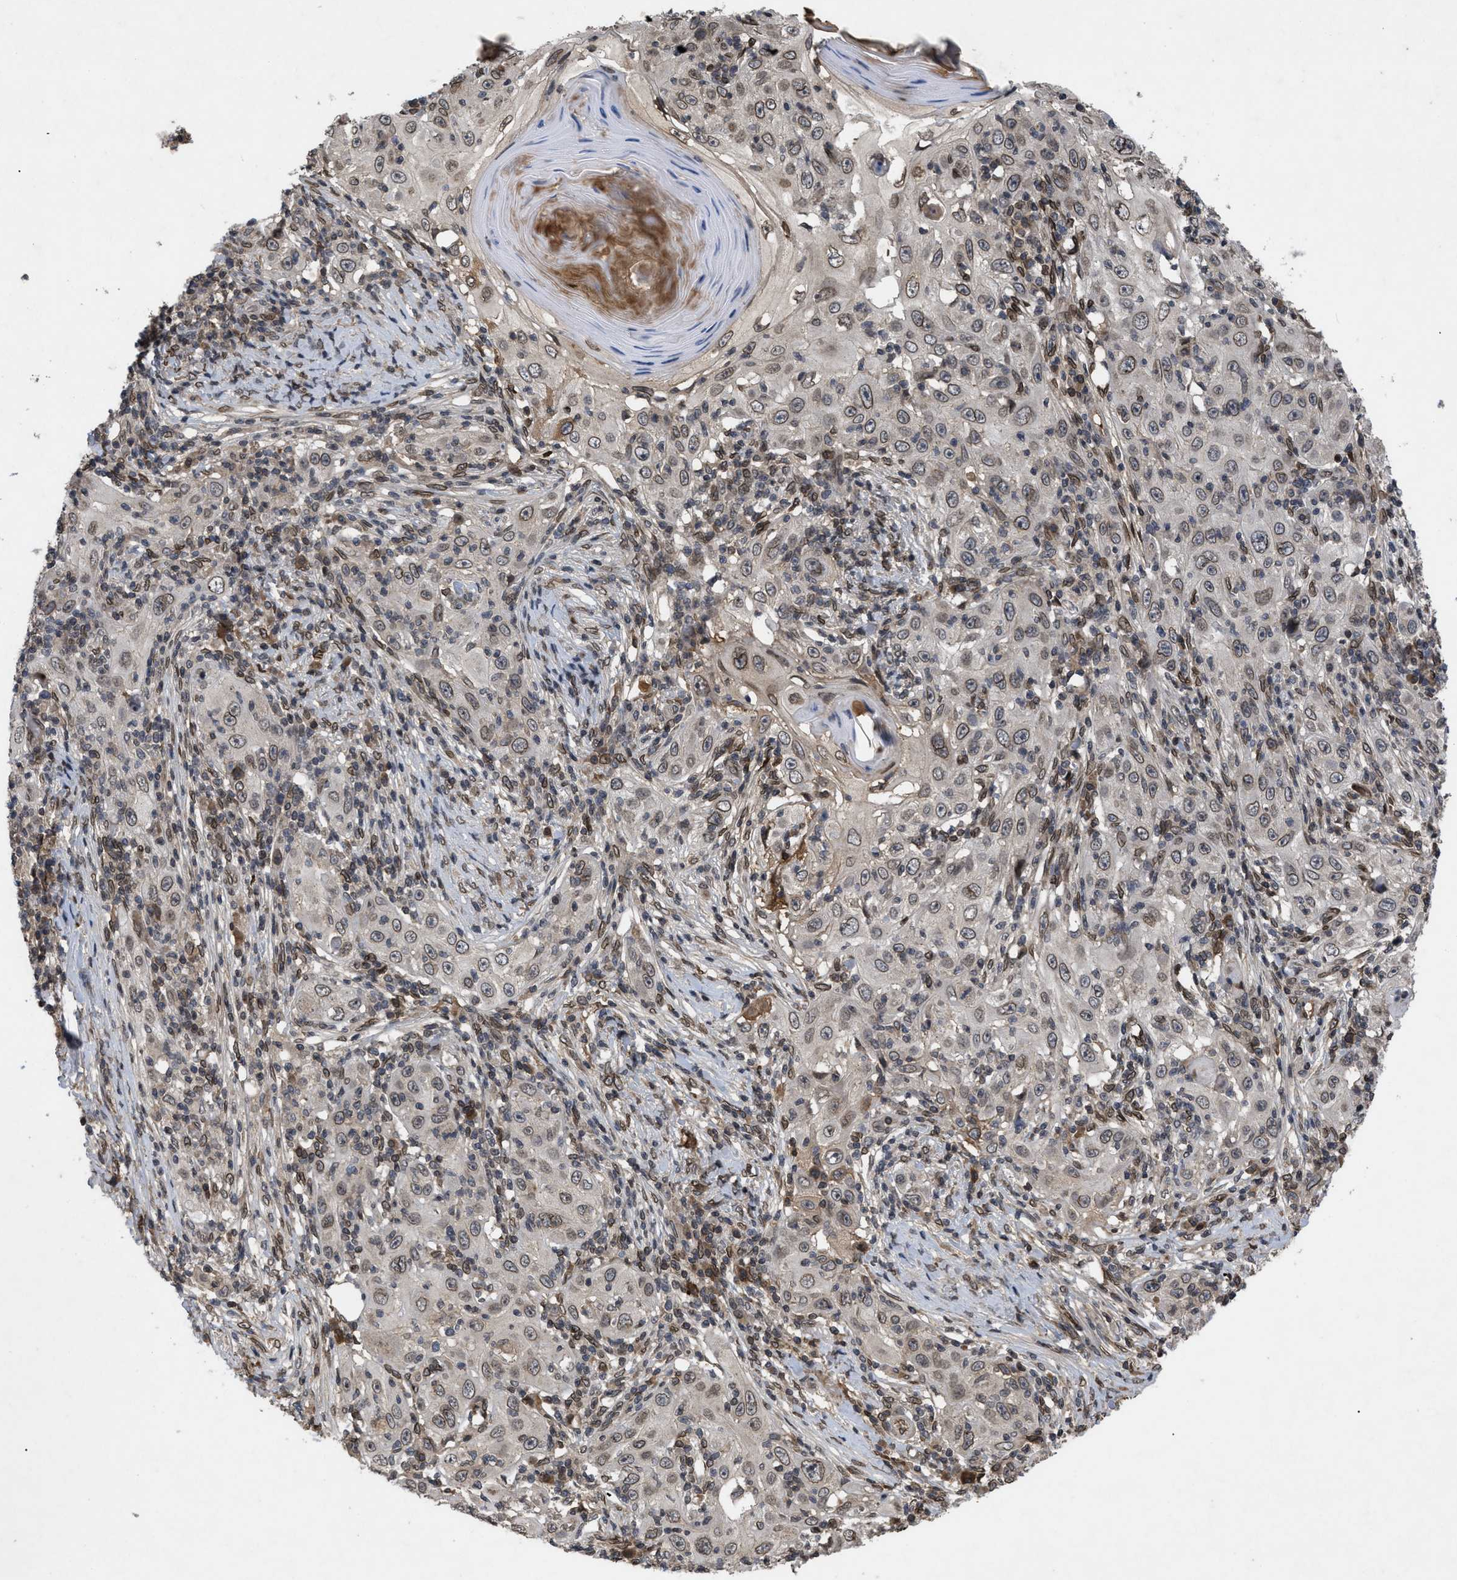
{"staining": {"intensity": "moderate", "quantity": ">75%", "location": "cytoplasmic/membranous,nuclear"}, "tissue": "skin cancer", "cell_type": "Tumor cells", "image_type": "cancer", "snomed": [{"axis": "morphology", "description": "Squamous cell carcinoma, NOS"}, {"axis": "topography", "description": "Skin"}], "caption": "Skin cancer stained with a brown dye displays moderate cytoplasmic/membranous and nuclear positive positivity in about >75% of tumor cells.", "gene": "CRY1", "patient": {"sex": "female", "age": 88}}